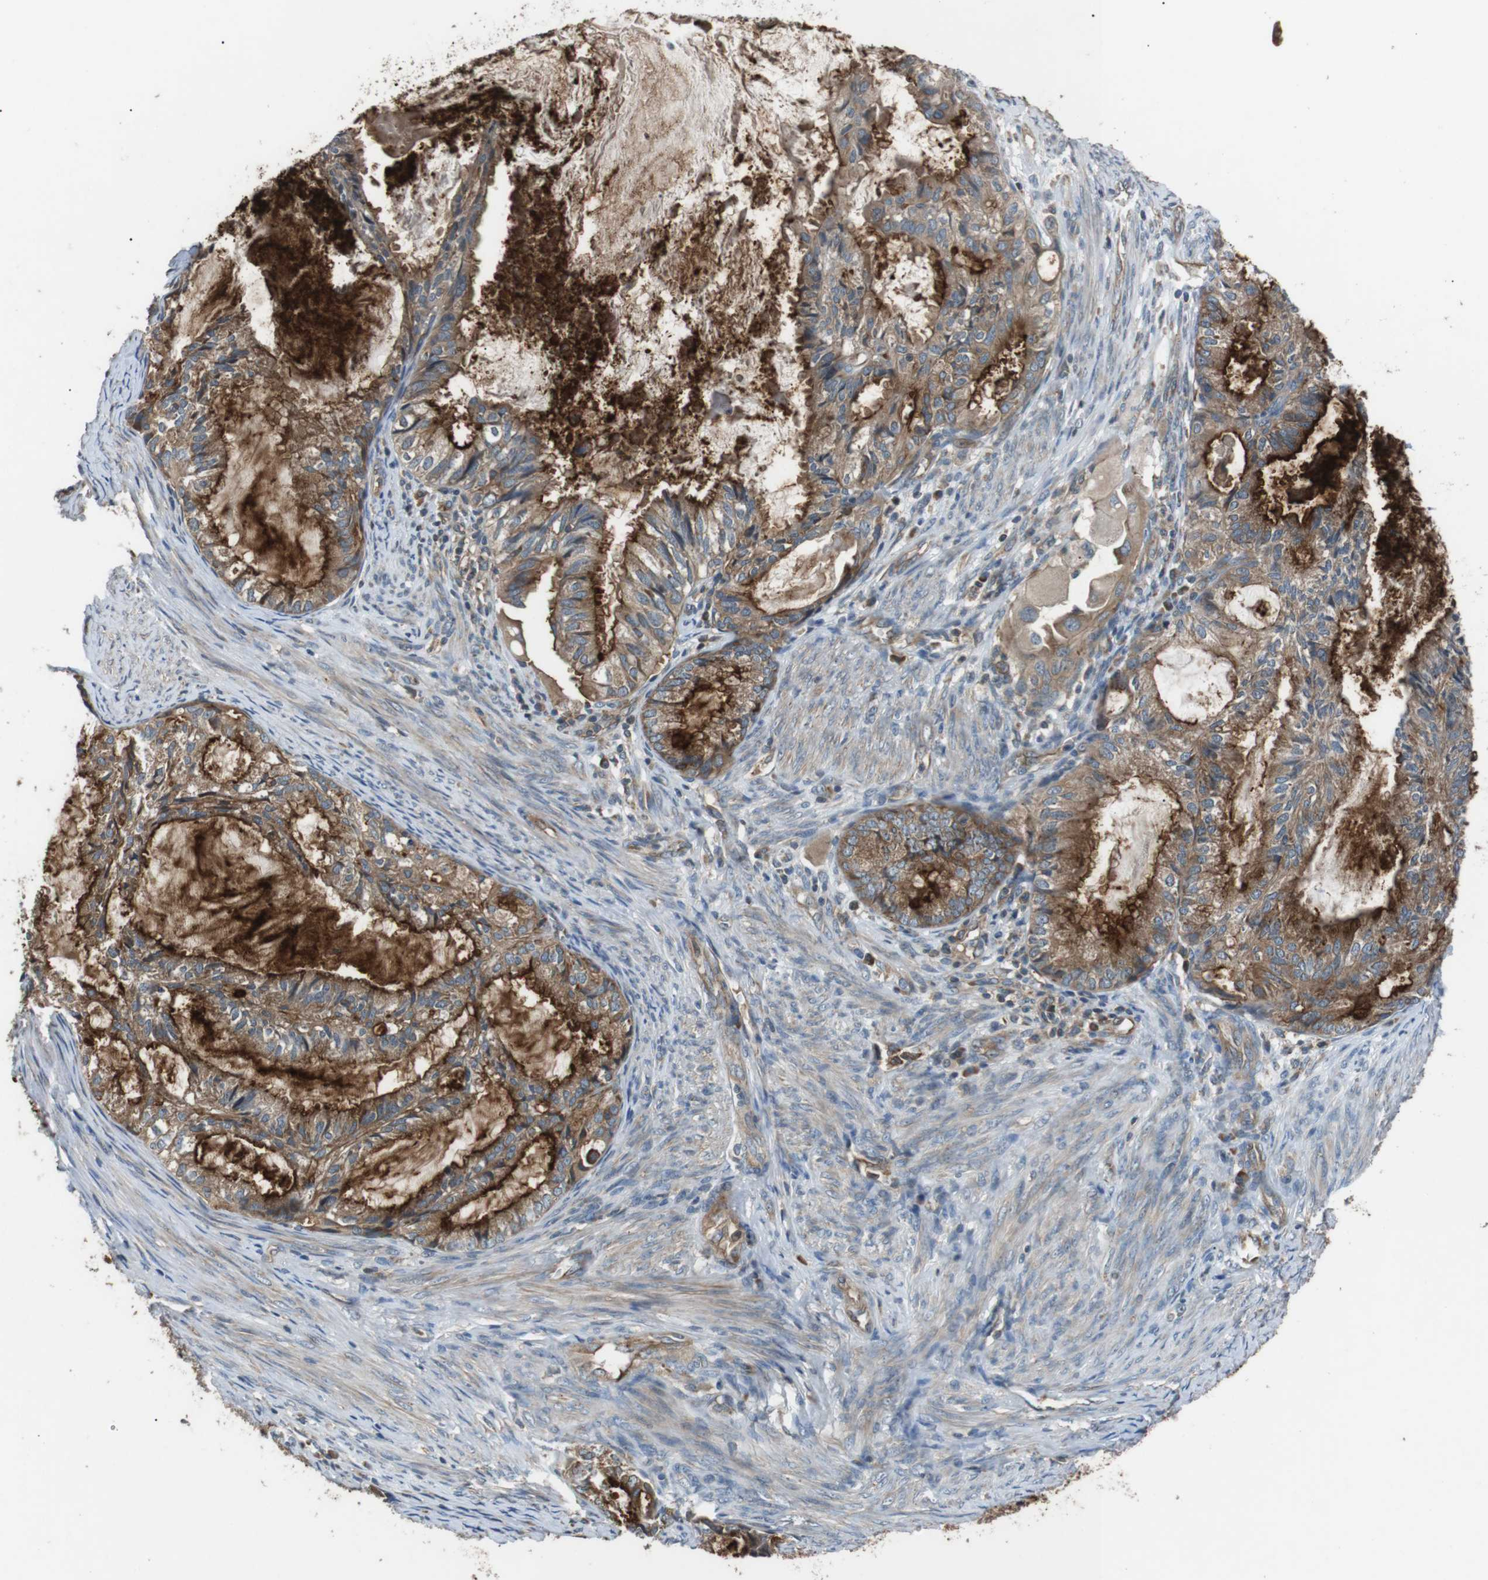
{"staining": {"intensity": "strong", "quantity": ">75%", "location": "cytoplasmic/membranous"}, "tissue": "cervical cancer", "cell_type": "Tumor cells", "image_type": "cancer", "snomed": [{"axis": "morphology", "description": "Normal tissue, NOS"}, {"axis": "morphology", "description": "Adenocarcinoma, NOS"}, {"axis": "topography", "description": "Cervix"}, {"axis": "topography", "description": "Endometrium"}], "caption": "Brown immunohistochemical staining in cervical adenocarcinoma reveals strong cytoplasmic/membranous positivity in about >75% of tumor cells.", "gene": "GPR161", "patient": {"sex": "female", "age": 86}}